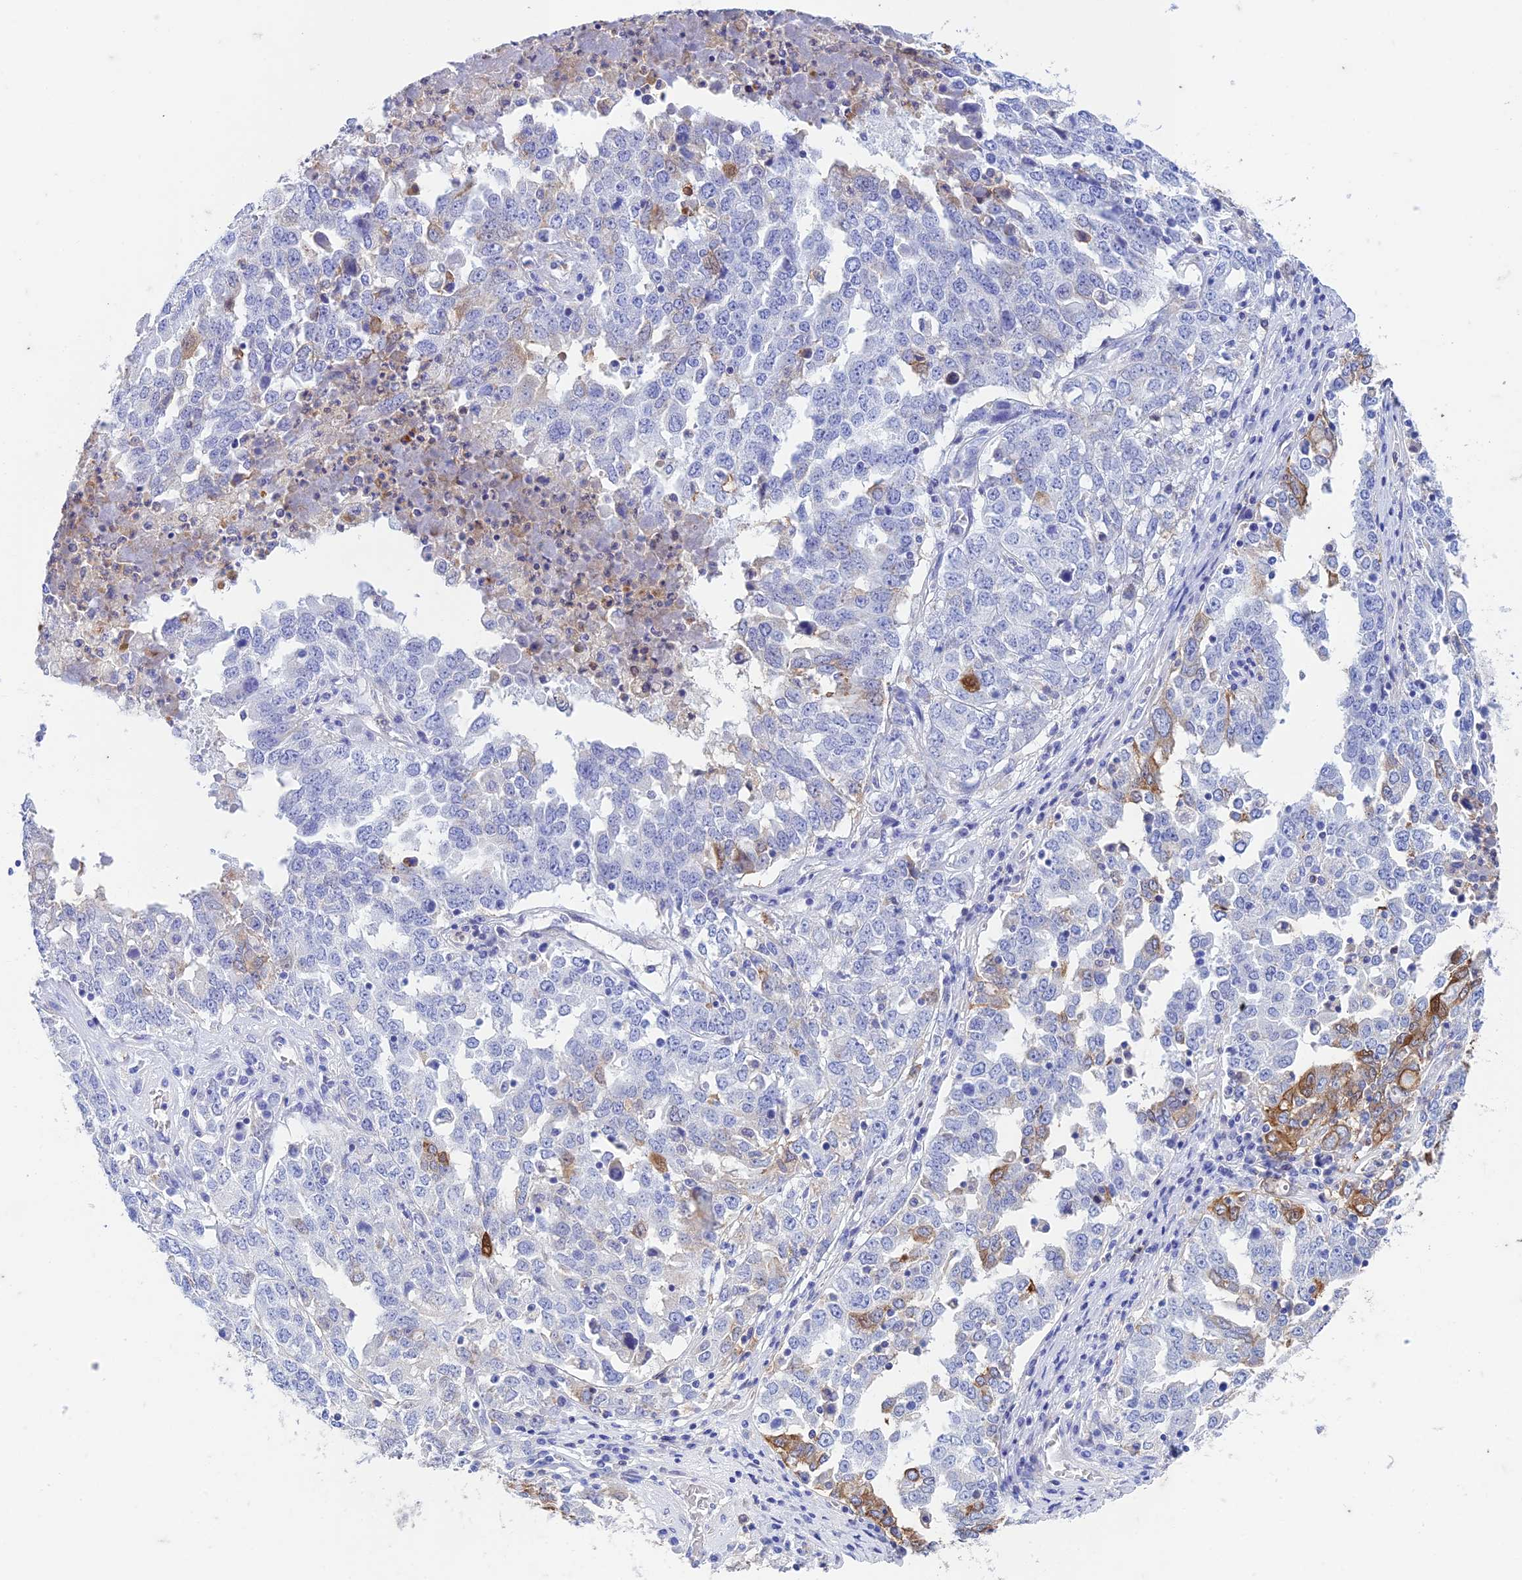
{"staining": {"intensity": "moderate", "quantity": "<25%", "location": "cytoplasmic/membranous"}, "tissue": "ovarian cancer", "cell_type": "Tumor cells", "image_type": "cancer", "snomed": [{"axis": "morphology", "description": "Carcinoma, endometroid"}, {"axis": "topography", "description": "Ovary"}], "caption": "Immunohistochemical staining of ovarian endometroid carcinoma reveals moderate cytoplasmic/membranous protein staining in about <25% of tumor cells.", "gene": "FGF7", "patient": {"sex": "female", "age": 62}}